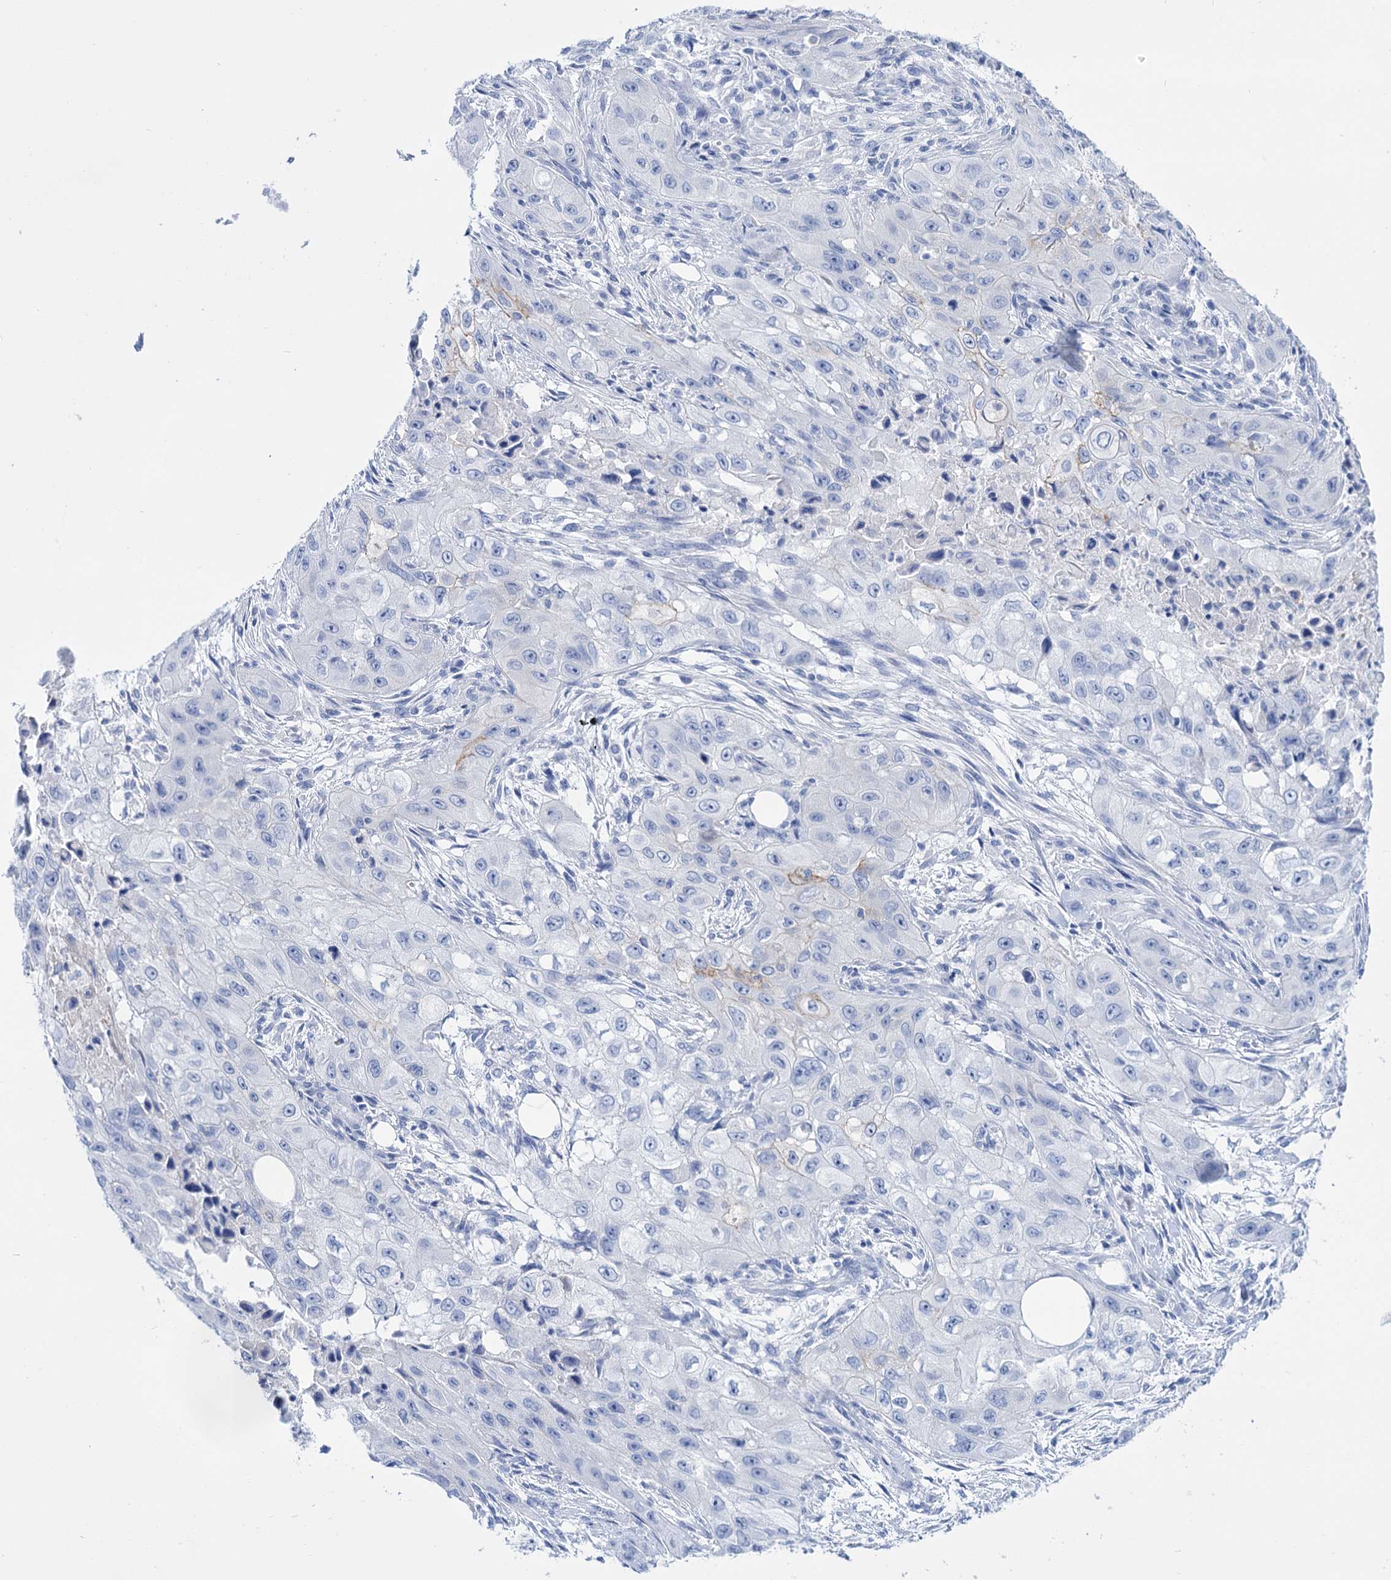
{"staining": {"intensity": "negative", "quantity": "none", "location": "none"}, "tissue": "skin cancer", "cell_type": "Tumor cells", "image_type": "cancer", "snomed": [{"axis": "morphology", "description": "Squamous cell carcinoma, NOS"}, {"axis": "topography", "description": "Skin"}, {"axis": "topography", "description": "Subcutis"}], "caption": "High power microscopy micrograph of an IHC image of skin squamous cell carcinoma, revealing no significant expression in tumor cells.", "gene": "YARS2", "patient": {"sex": "male", "age": 73}}